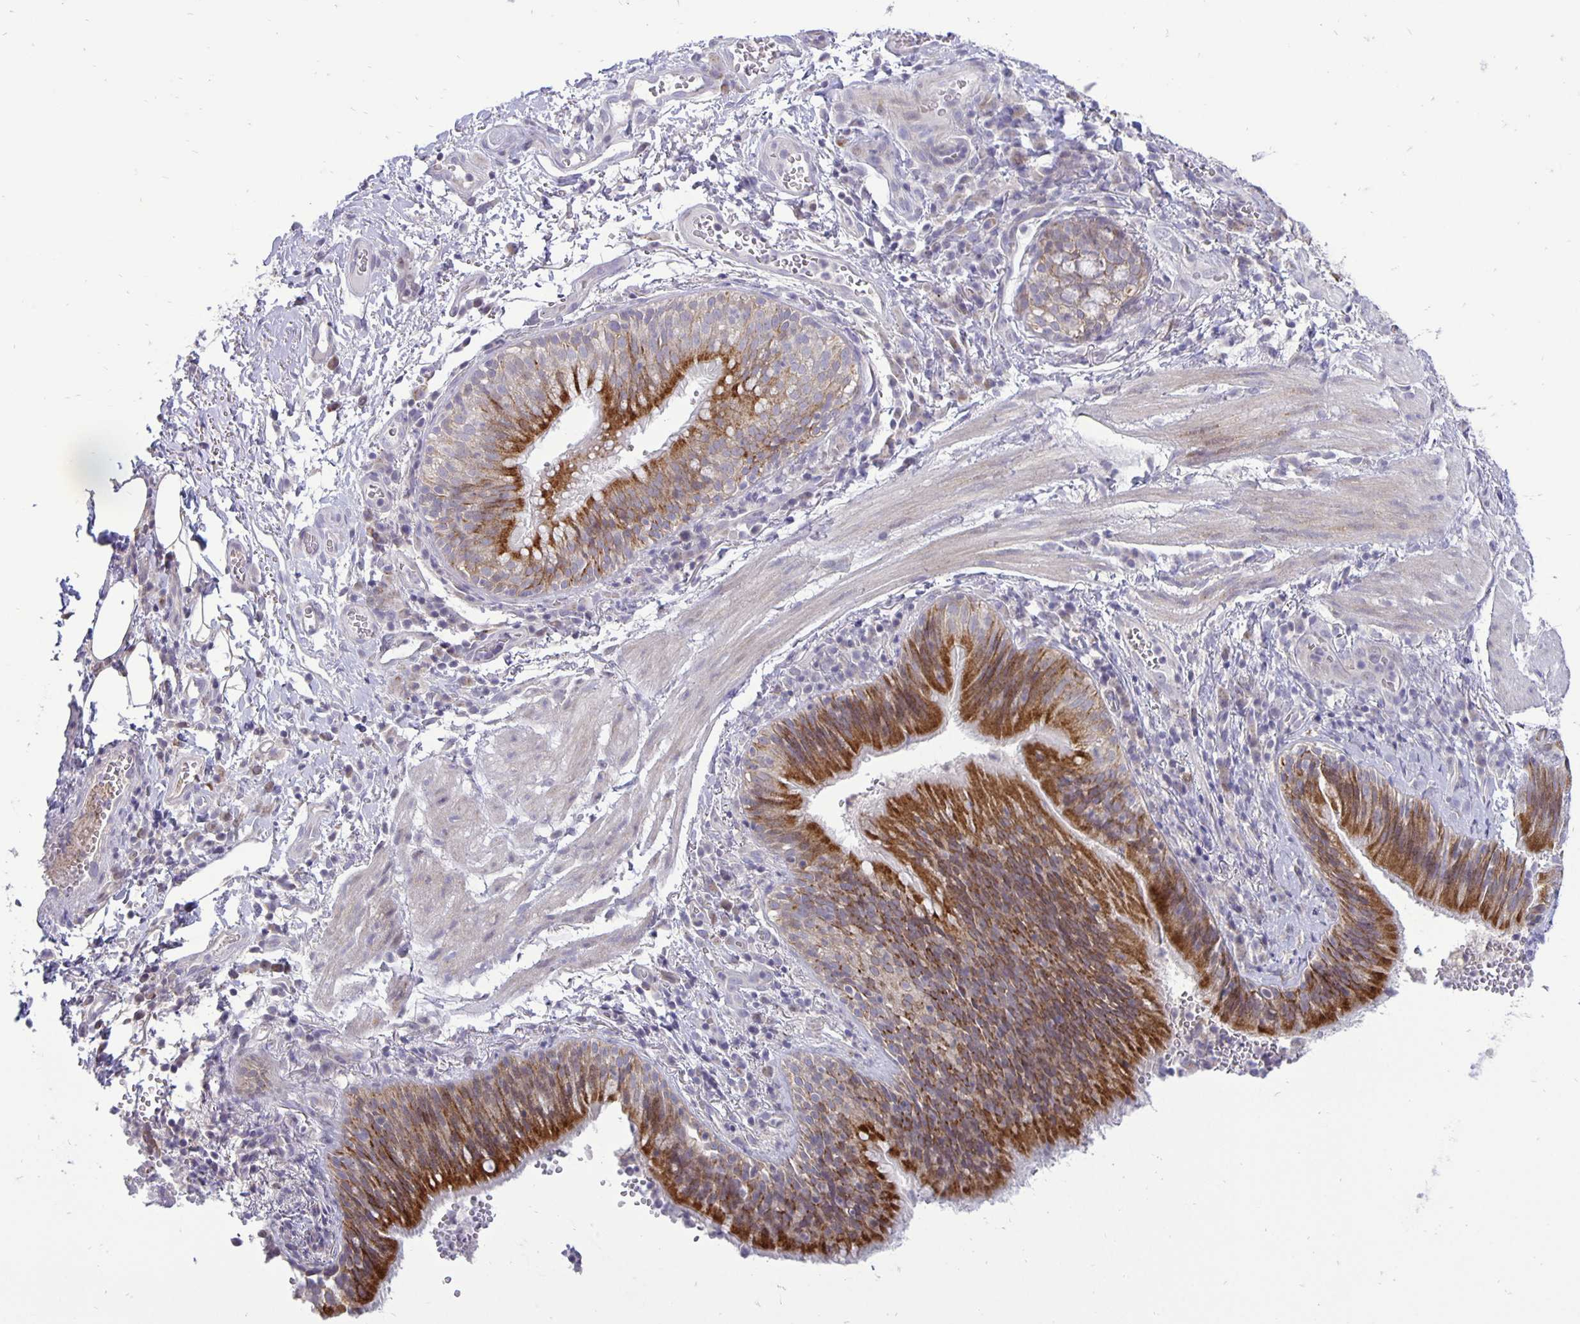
{"staining": {"intensity": "moderate", "quantity": ">75%", "location": "cytoplasmic/membranous"}, "tissue": "bronchus", "cell_type": "Respiratory epithelial cells", "image_type": "normal", "snomed": [{"axis": "morphology", "description": "Normal tissue, NOS"}, {"axis": "topography", "description": "Lymph node"}, {"axis": "topography", "description": "Bronchus"}], "caption": "IHC histopathology image of unremarkable bronchus: human bronchus stained using immunohistochemistry demonstrates medium levels of moderate protein expression localized specifically in the cytoplasmic/membranous of respiratory epithelial cells, appearing as a cytoplasmic/membranous brown color.", "gene": "ERBB2", "patient": {"sex": "male", "age": 56}}